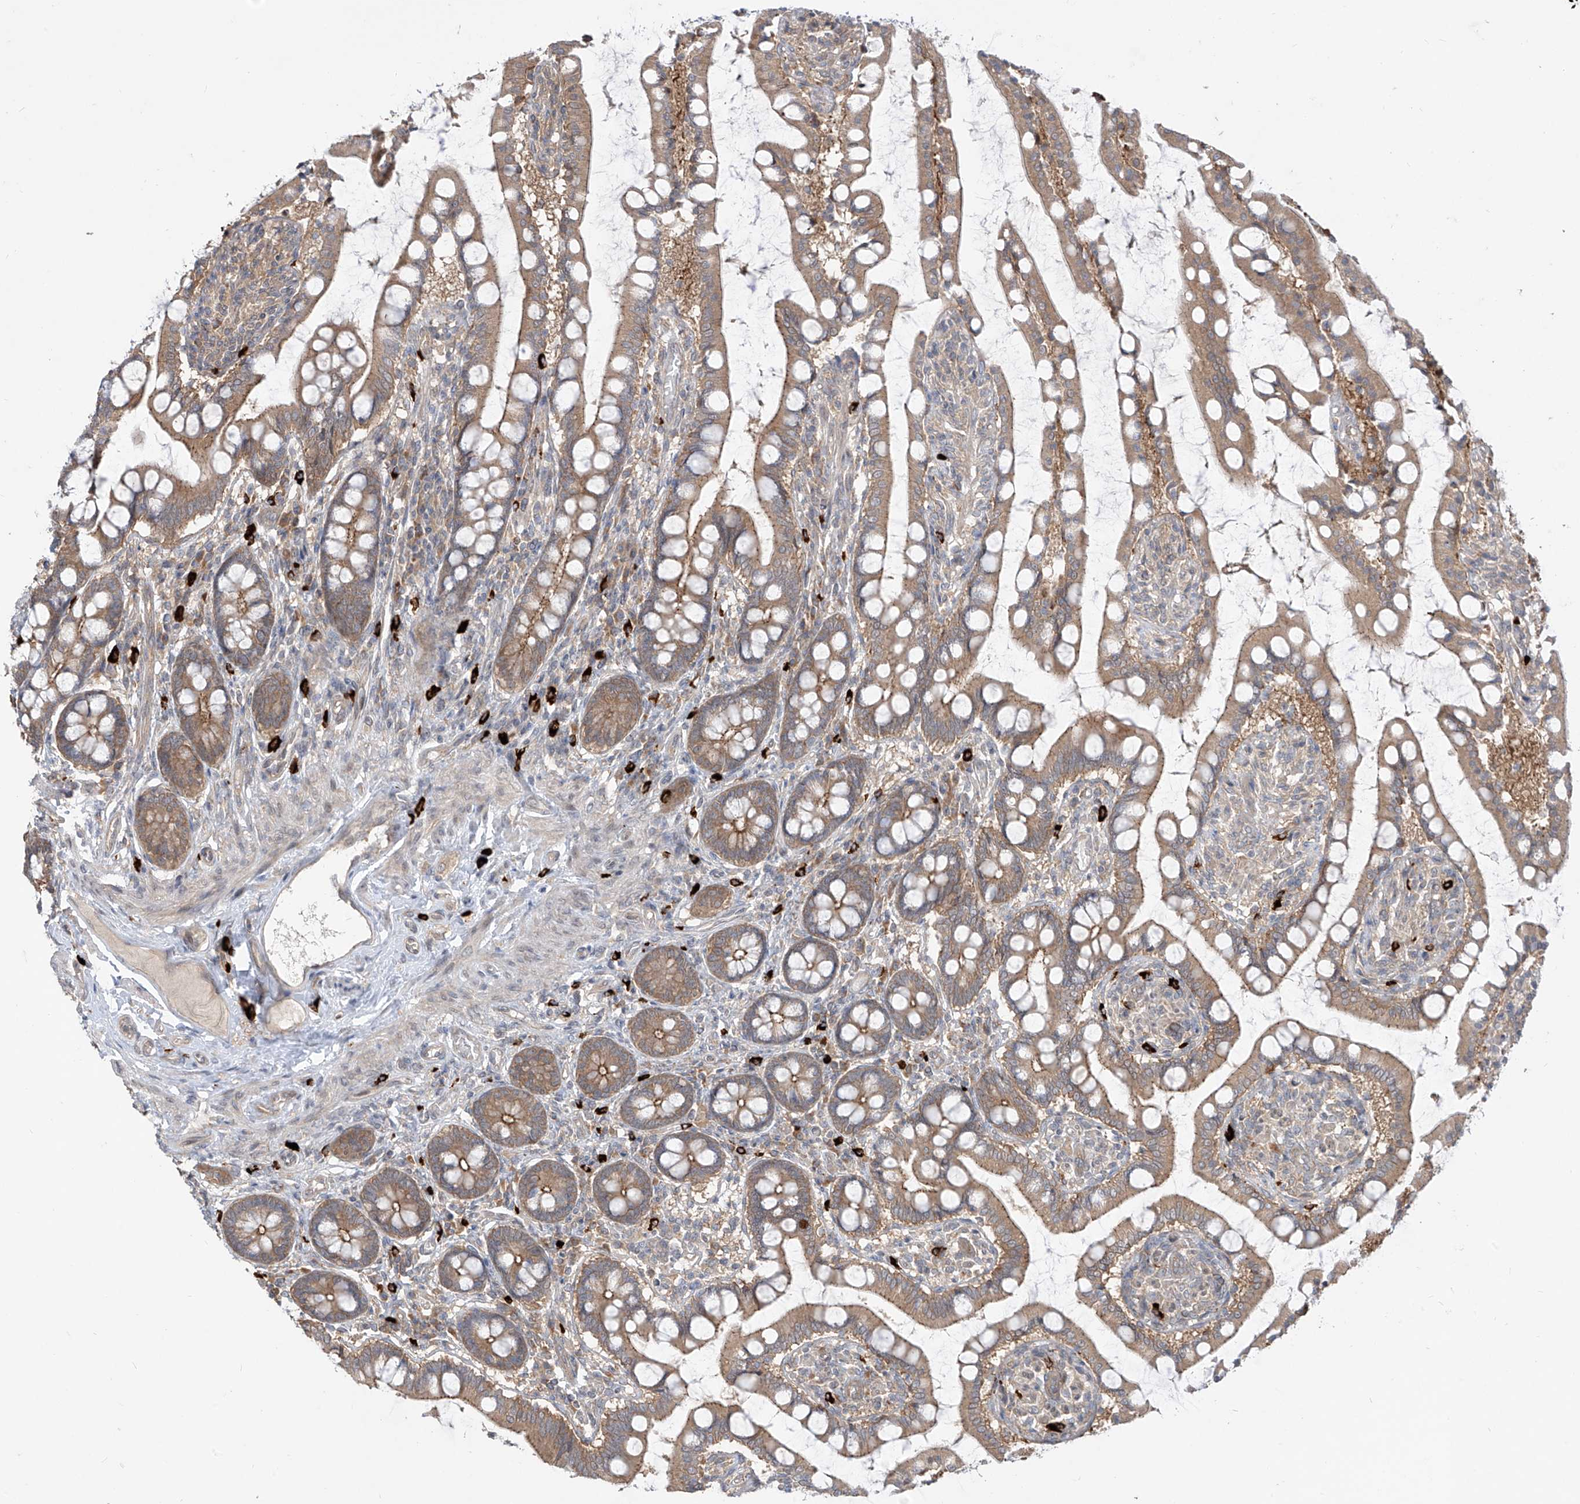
{"staining": {"intensity": "moderate", "quantity": ">75%", "location": "cytoplasmic/membranous"}, "tissue": "small intestine", "cell_type": "Glandular cells", "image_type": "normal", "snomed": [{"axis": "morphology", "description": "Normal tissue, NOS"}, {"axis": "topography", "description": "Small intestine"}], "caption": "DAB (3,3'-diaminobenzidine) immunohistochemical staining of unremarkable human small intestine displays moderate cytoplasmic/membranous protein positivity in about >75% of glandular cells.", "gene": "MTUS2", "patient": {"sex": "male", "age": 52}}